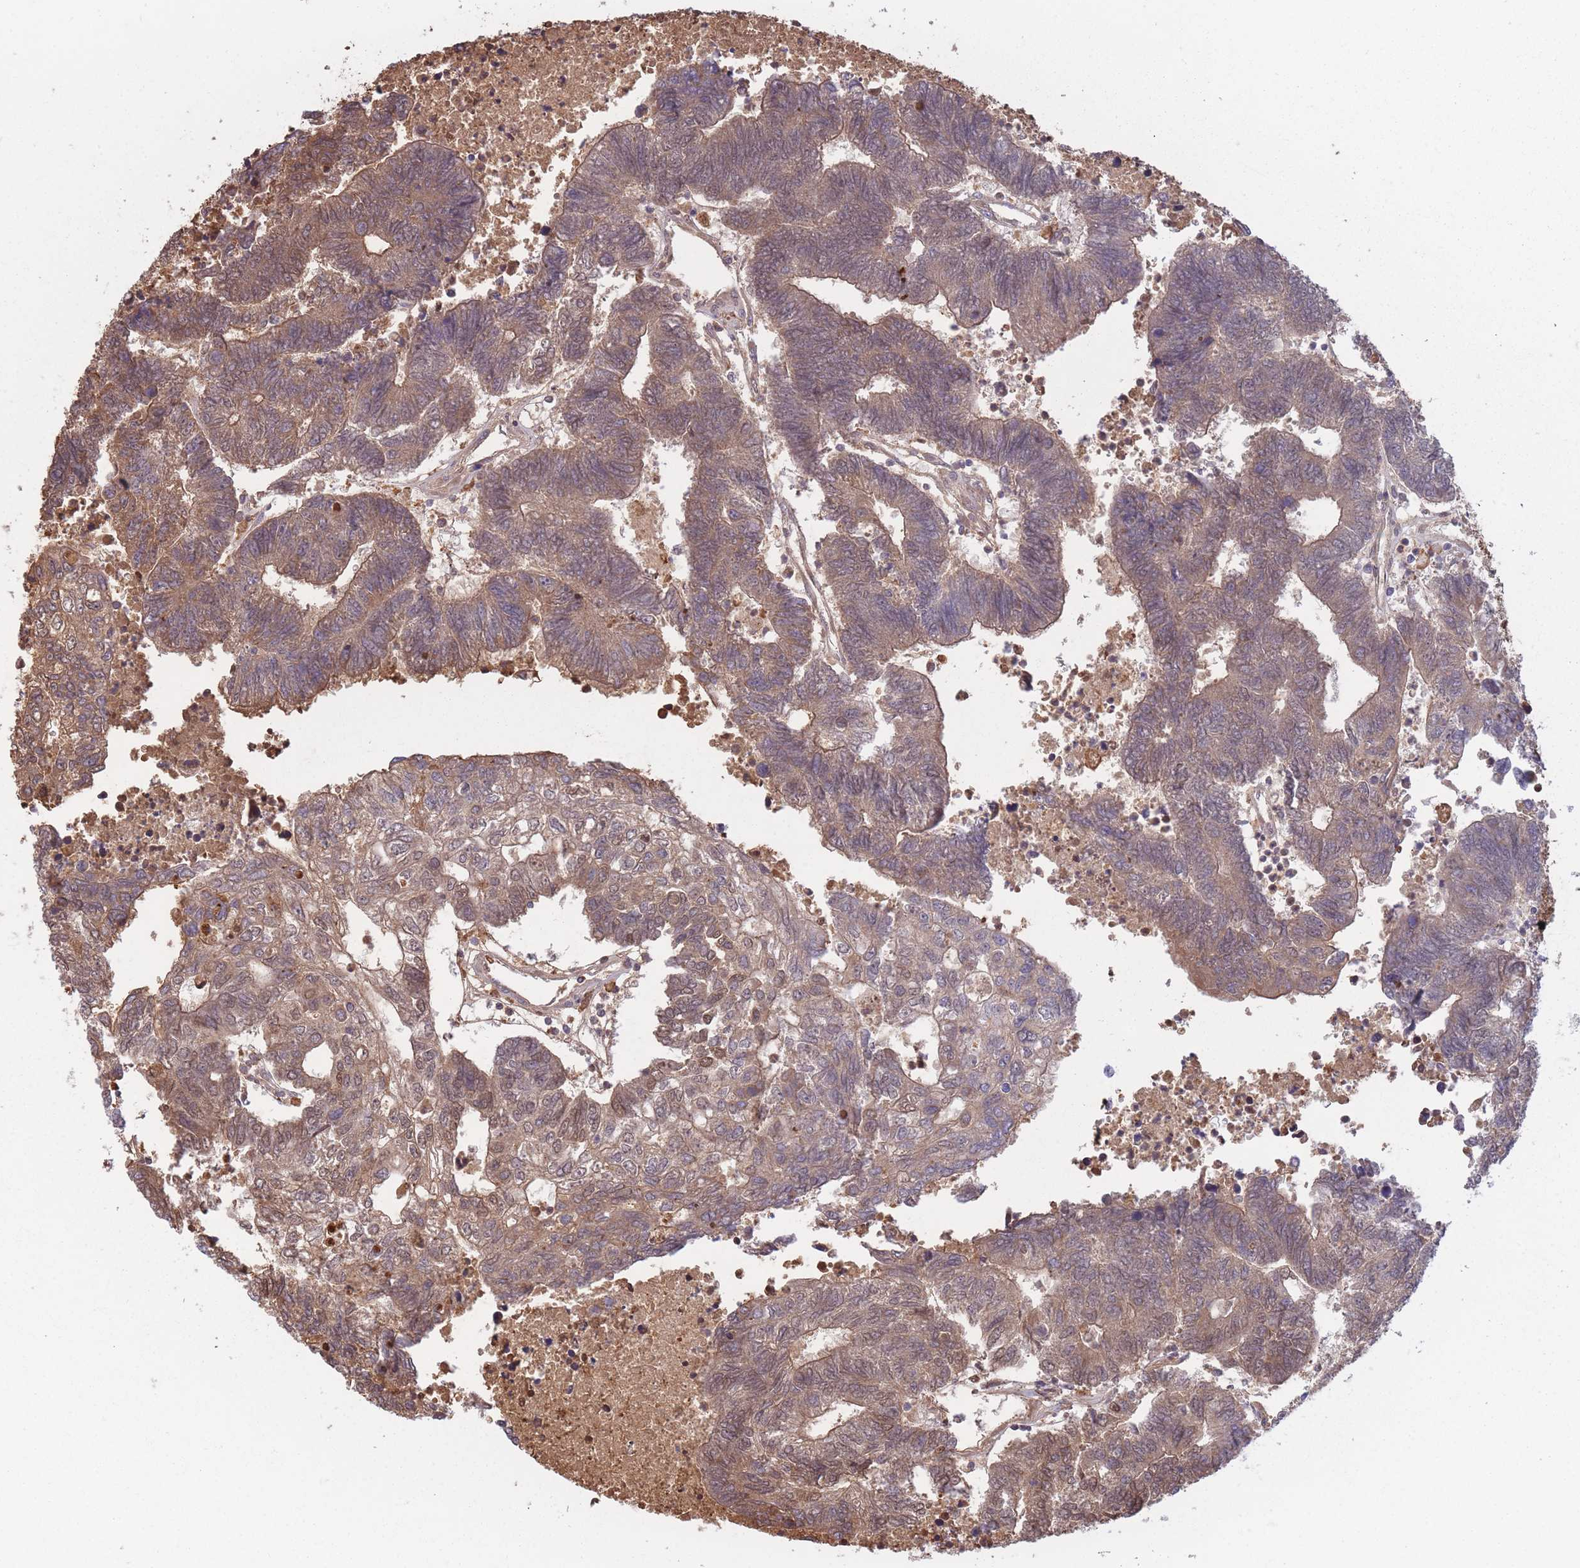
{"staining": {"intensity": "weak", "quantity": ">75%", "location": "cytoplasmic/membranous"}, "tissue": "colorectal cancer", "cell_type": "Tumor cells", "image_type": "cancer", "snomed": [{"axis": "morphology", "description": "Adenocarcinoma, NOS"}, {"axis": "topography", "description": "Colon"}], "caption": "Adenocarcinoma (colorectal) stained with DAB (3,3'-diaminobenzidine) immunohistochemistry shows low levels of weak cytoplasmic/membranous expression in about >75% of tumor cells.", "gene": "KAT2A", "patient": {"sex": "female", "age": 48}}